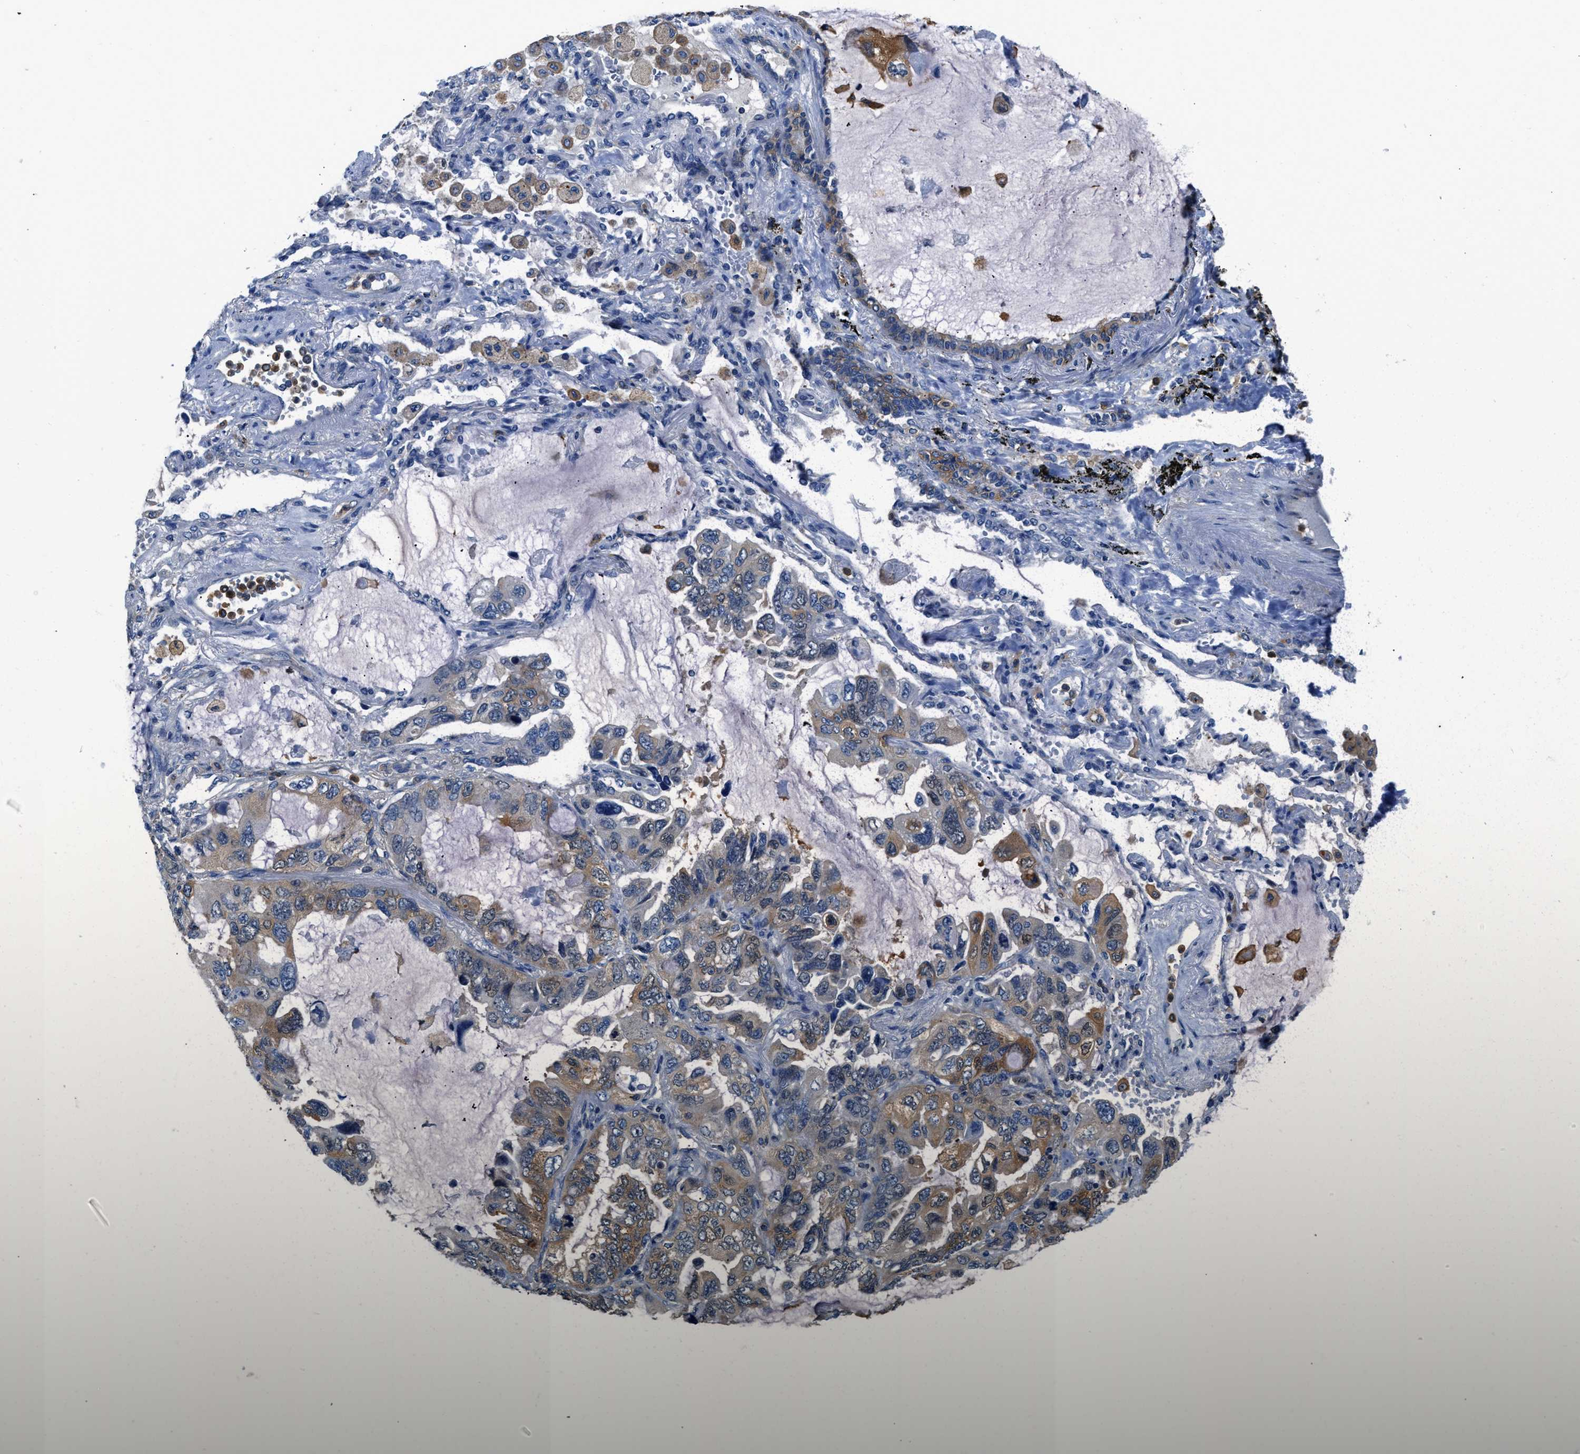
{"staining": {"intensity": "weak", "quantity": "<25%", "location": "cytoplasmic/membranous"}, "tissue": "lung cancer", "cell_type": "Tumor cells", "image_type": "cancer", "snomed": [{"axis": "morphology", "description": "Squamous cell carcinoma, NOS"}, {"axis": "topography", "description": "Lung"}], "caption": "Human squamous cell carcinoma (lung) stained for a protein using immunohistochemistry (IHC) exhibits no positivity in tumor cells.", "gene": "PKM", "patient": {"sex": "female", "age": 73}}